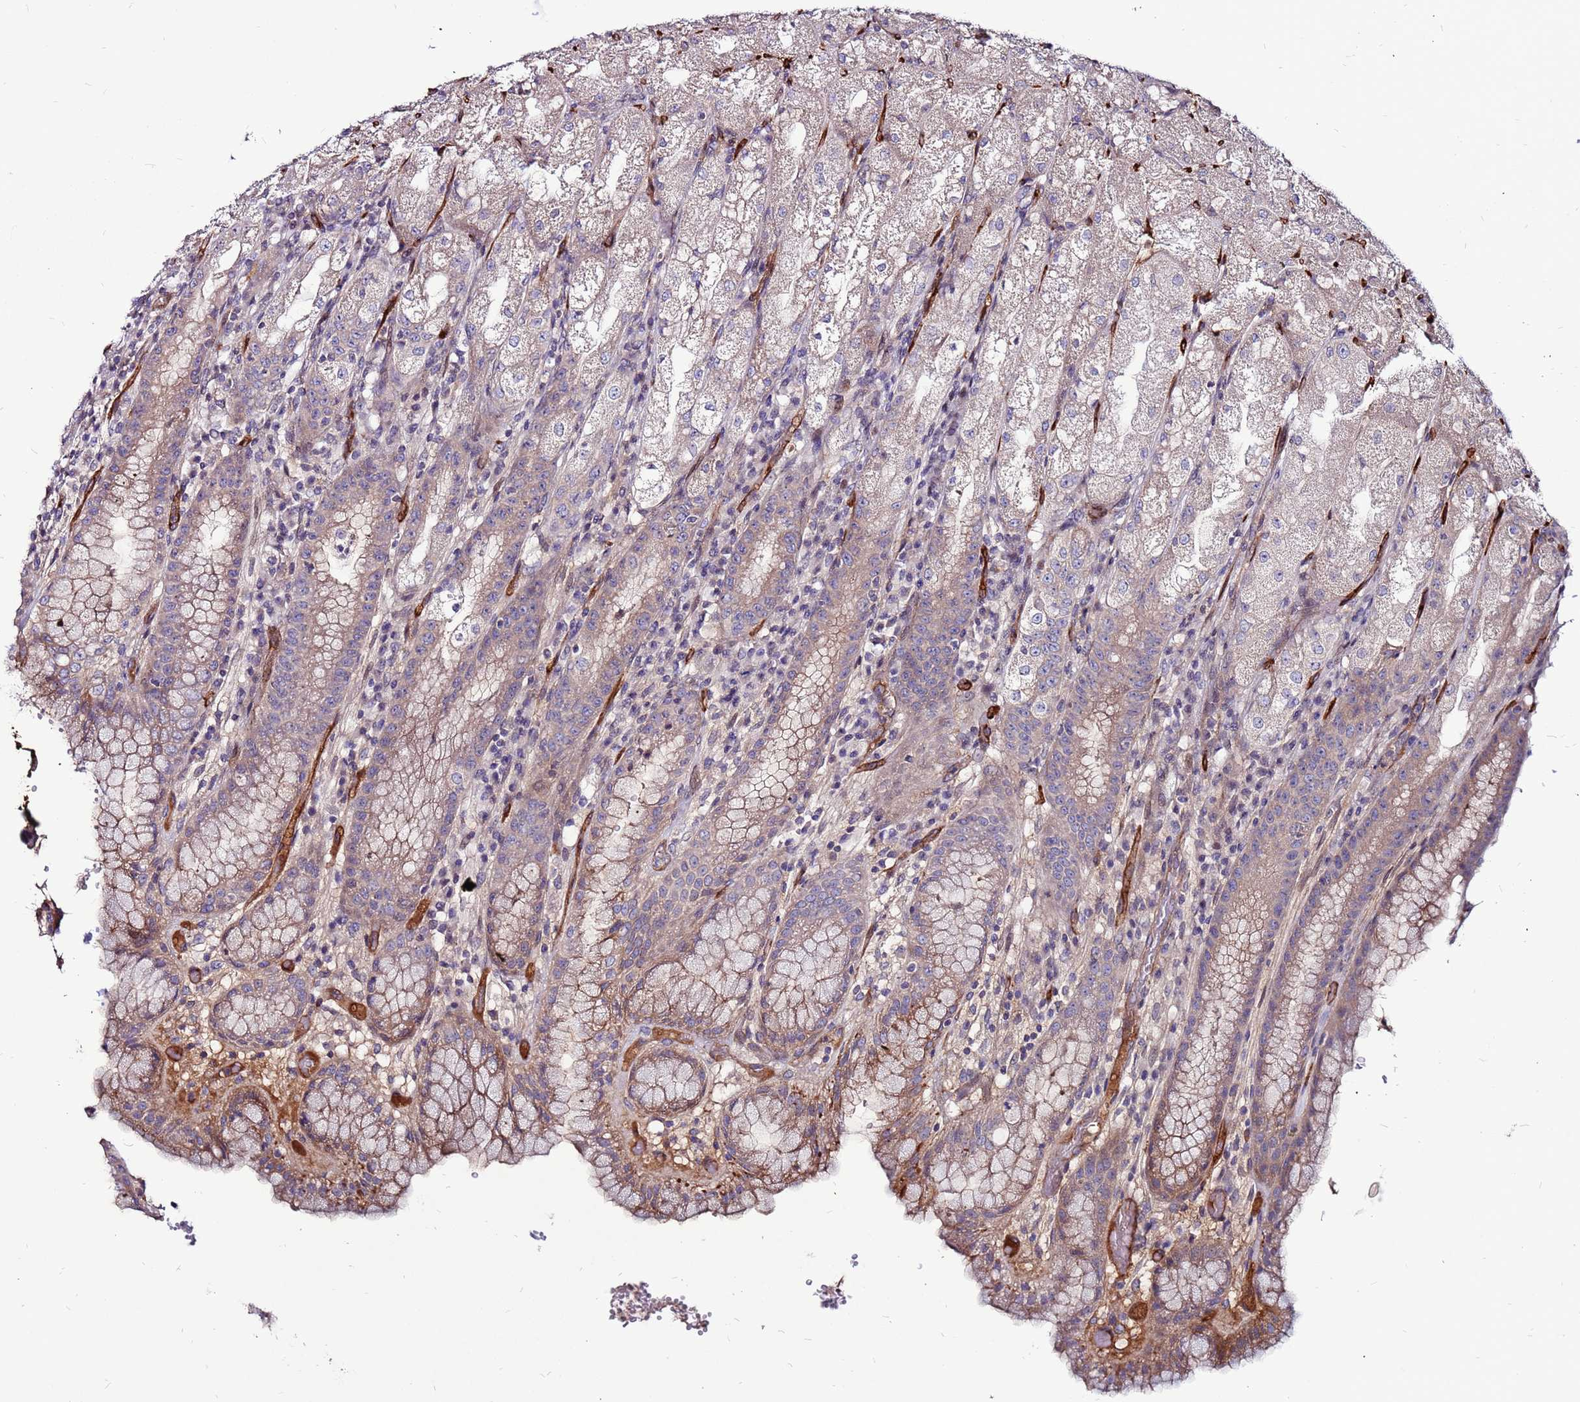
{"staining": {"intensity": "weak", "quantity": "25%-75%", "location": "cytoplasmic/membranous"}, "tissue": "stomach", "cell_type": "Glandular cells", "image_type": "normal", "snomed": [{"axis": "morphology", "description": "Normal tissue, NOS"}, {"axis": "topography", "description": "Stomach, upper"}], "caption": "Immunohistochemistry micrograph of benign stomach stained for a protein (brown), which displays low levels of weak cytoplasmic/membranous expression in approximately 25%-75% of glandular cells.", "gene": "CCDC71", "patient": {"sex": "male", "age": 52}}